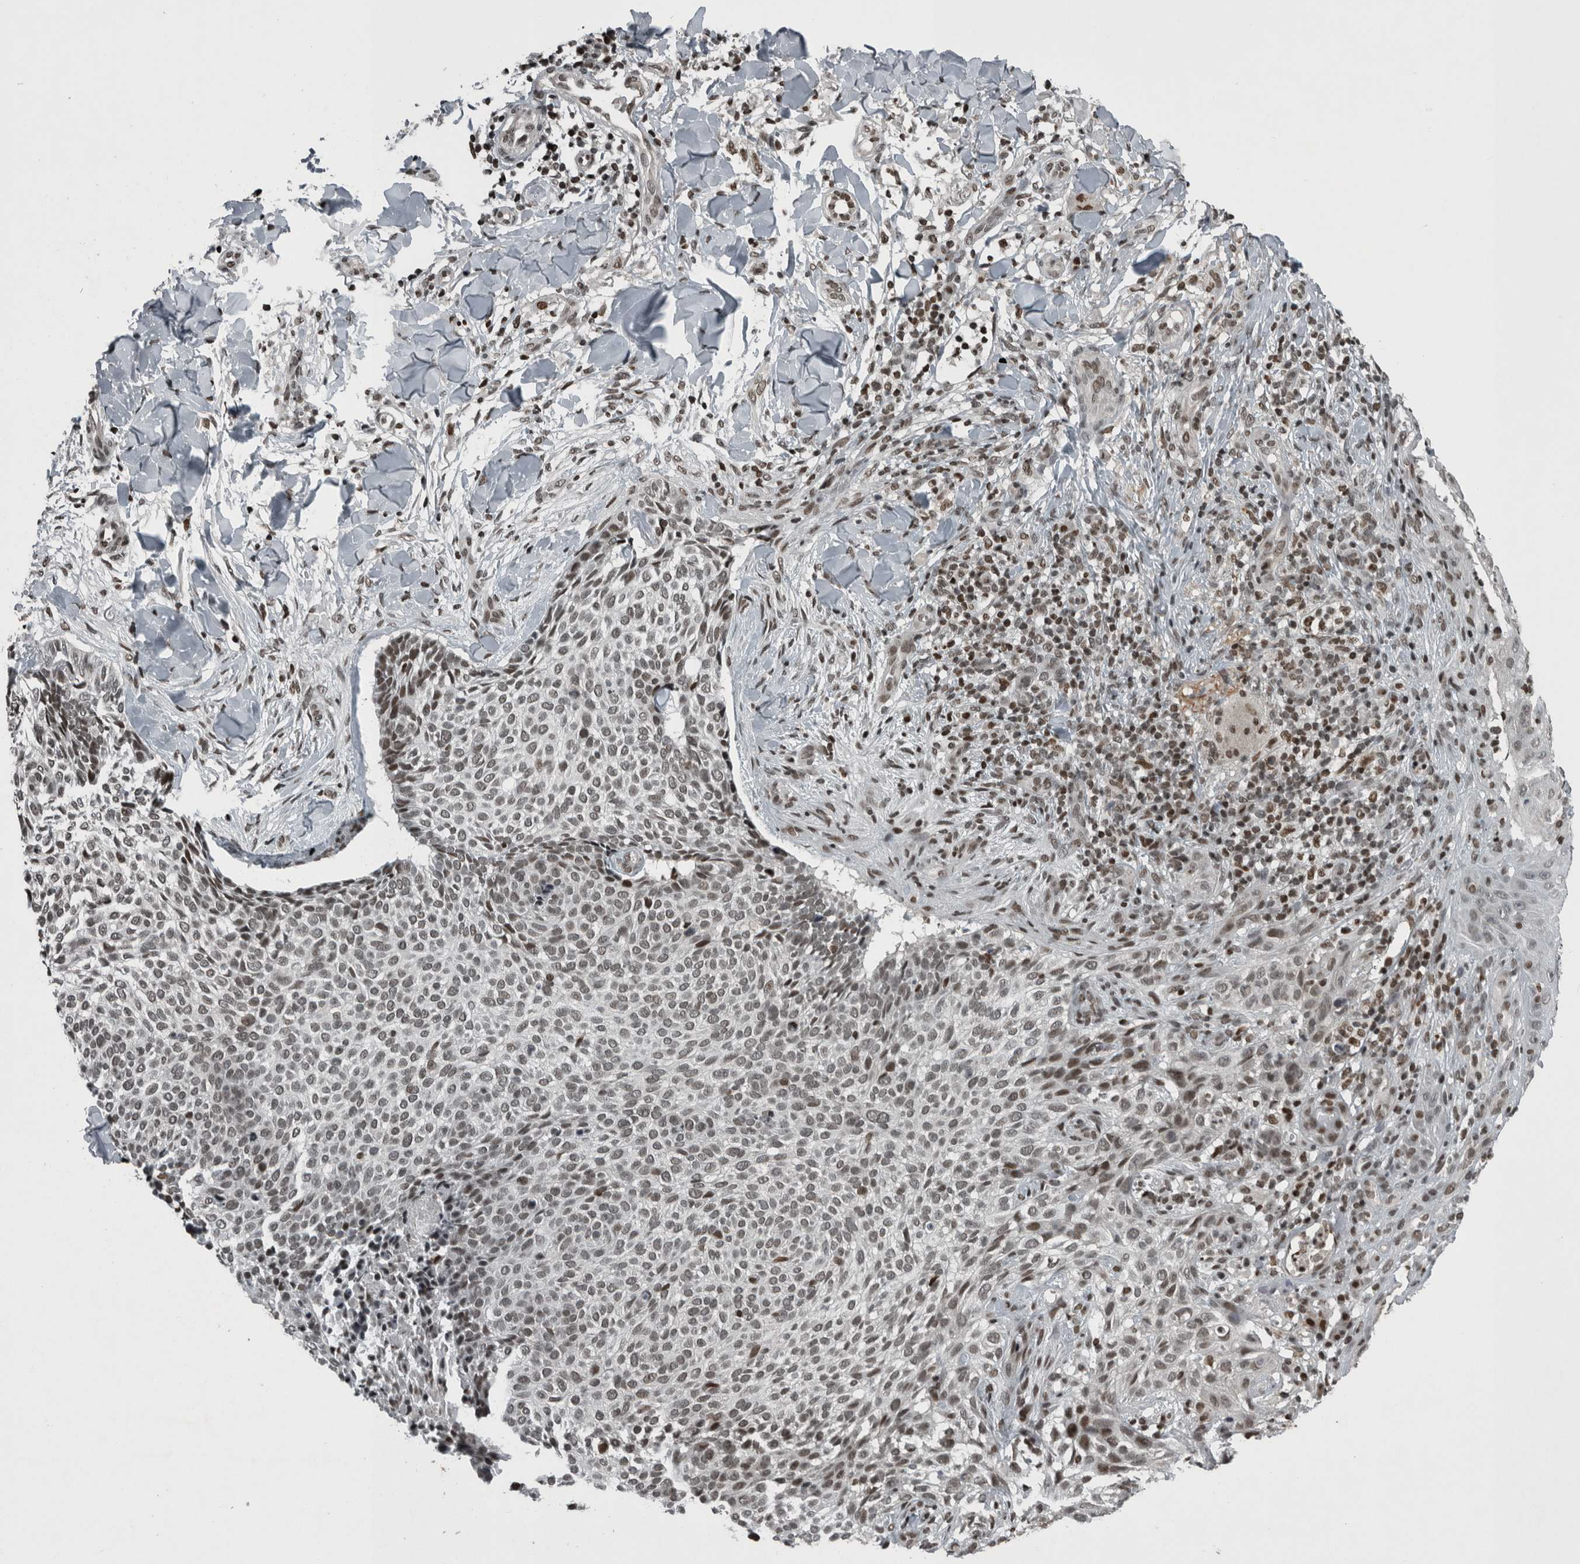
{"staining": {"intensity": "weak", "quantity": ">75%", "location": "nuclear"}, "tissue": "skin cancer", "cell_type": "Tumor cells", "image_type": "cancer", "snomed": [{"axis": "morphology", "description": "Normal tissue, NOS"}, {"axis": "morphology", "description": "Basal cell carcinoma"}, {"axis": "topography", "description": "Skin"}], "caption": "This image displays immunohistochemistry (IHC) staining of basal cell carcinoma (skin), with low weak nuclear staining in approximately >75% of tumor cells.", "gene": "UNC50", "patient": {"sex": "male", "age": 67}}